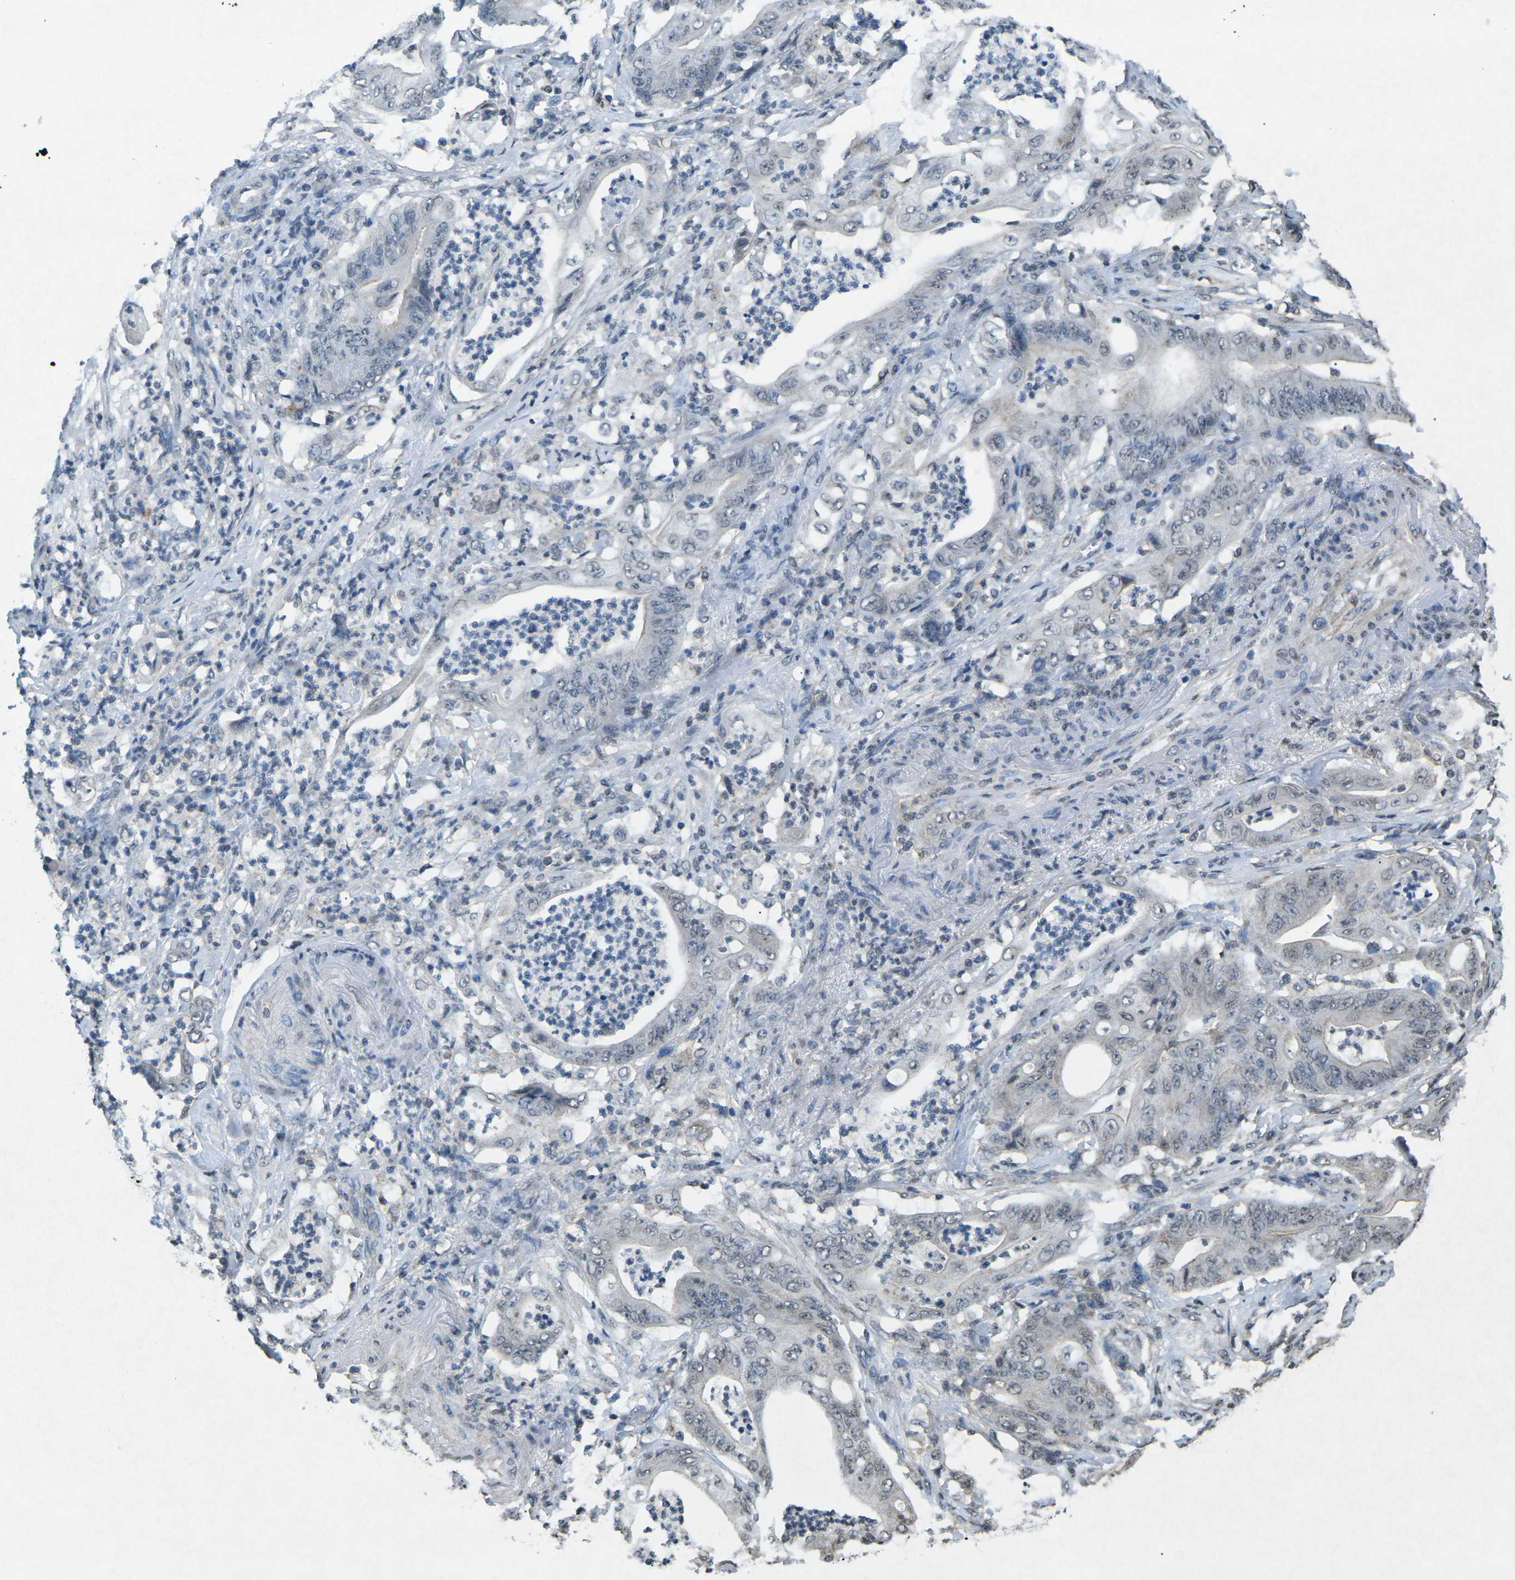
{"staining": {"intensity": "negative", "quantity": "none", "location": "none"}, "tissue": "stomach cancer", "cell_type": "Tumor cells", "image_type": "cancer", "snomed": [{"axis": "morphology", "description": "Adenocarcinoma, NOS"}, {"axis": "topography", "description": "Stomach"}], "caption": "Immunohistochemical staining of stomach adenocarcinoma demonstrates no significant staining in tumor cells.", "gene": "TFR2", "patient": {"sex": "female", "age": 73}}